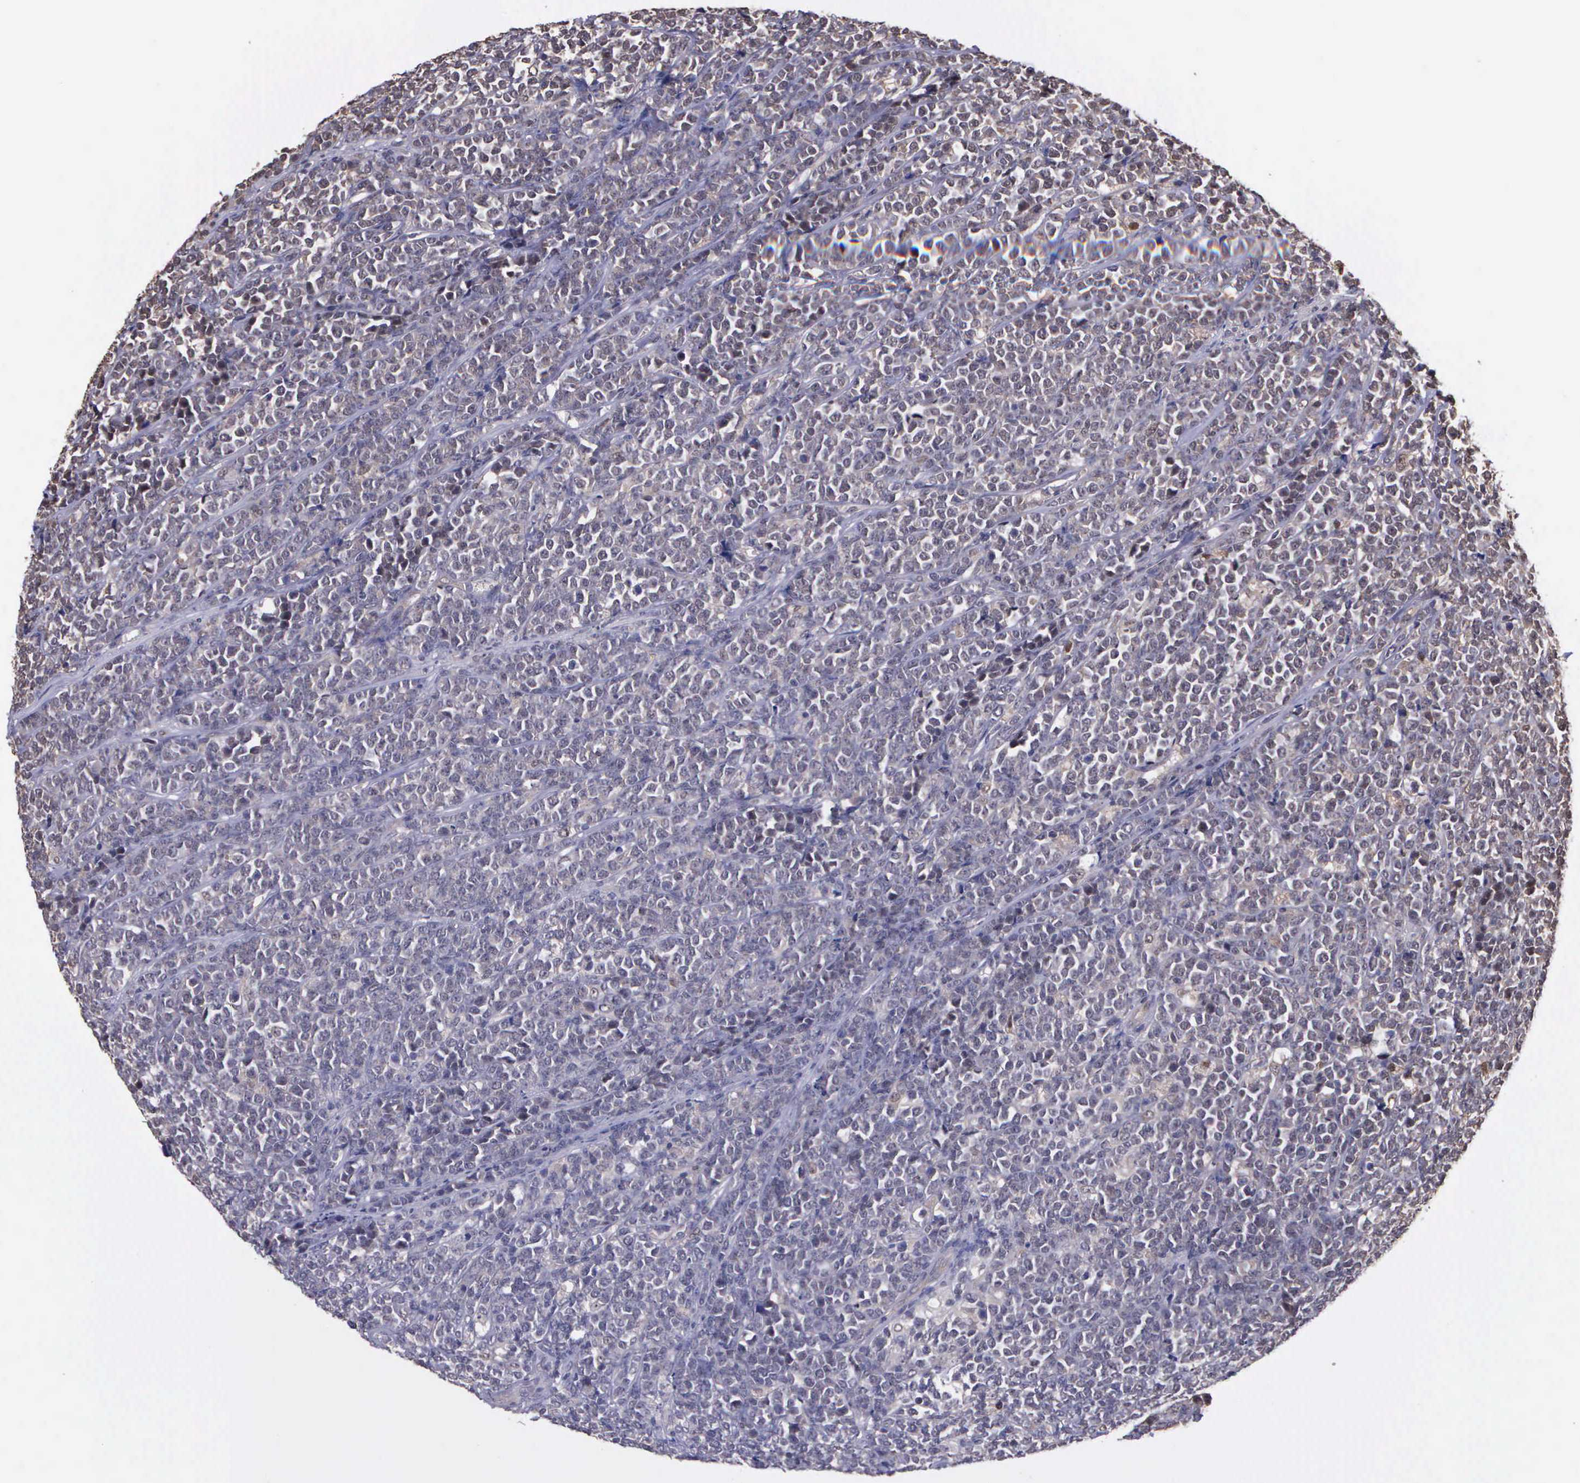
{"staining": {"intensity": "negative", "quantity": "none", "location": "none"}, "tissue": "lymphoma", "cell_type": "Tumor cells", "image_type": "cancer", "snomed": [{"axis": "morphology", "description": "Malignant lymphoma, non-Hodgkin's type, High grade"}, {"axis": "topography", "description": "Small intestine"}, {"axis": "topography", "description": "Colon"}], "caption": "DAB immunohistochemical staining of human lymphoma shows no significant staining in tumor cells.", "gene": "PSMC1", "patient": {"sex": "male", "age": 8}}